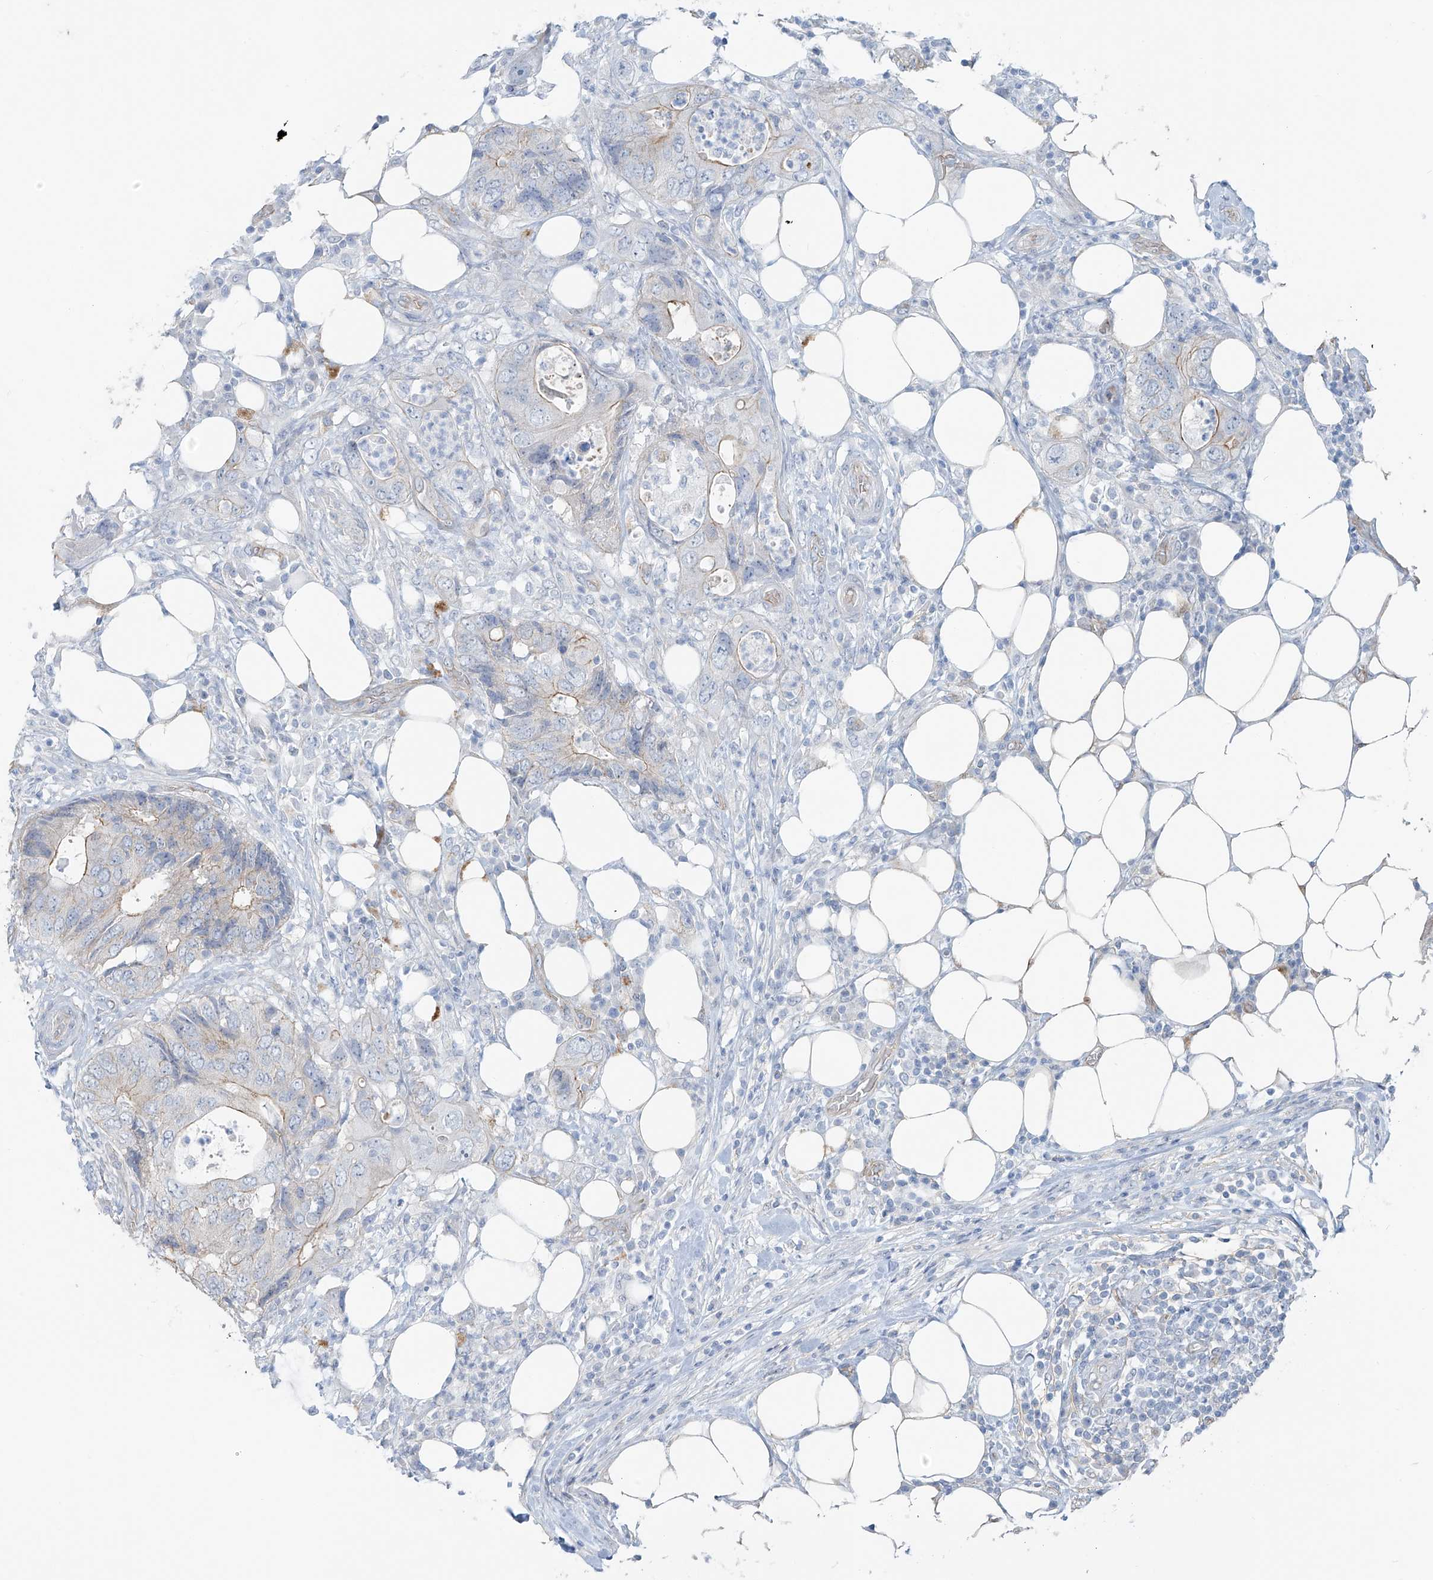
{"staining": {"intensity": "weak", "quantity": "<25%", "location": "cytoplasmic/membranous"}, "tissue": "colorectal cancer", "cell_type": "Tumor cells", "image_type": "cancer", "snomed": [{"axis": "morphology", "description": "Adenocarcinoma, NOS"}, {"axis": "topography", "description": "Colon"}], "caption": "Protein analysis of colorectal adenocarcinoma shows no significant positivity in tumor cells.", "gene": "TUBE1", "patient": {"sex": "male", "age": 71}}